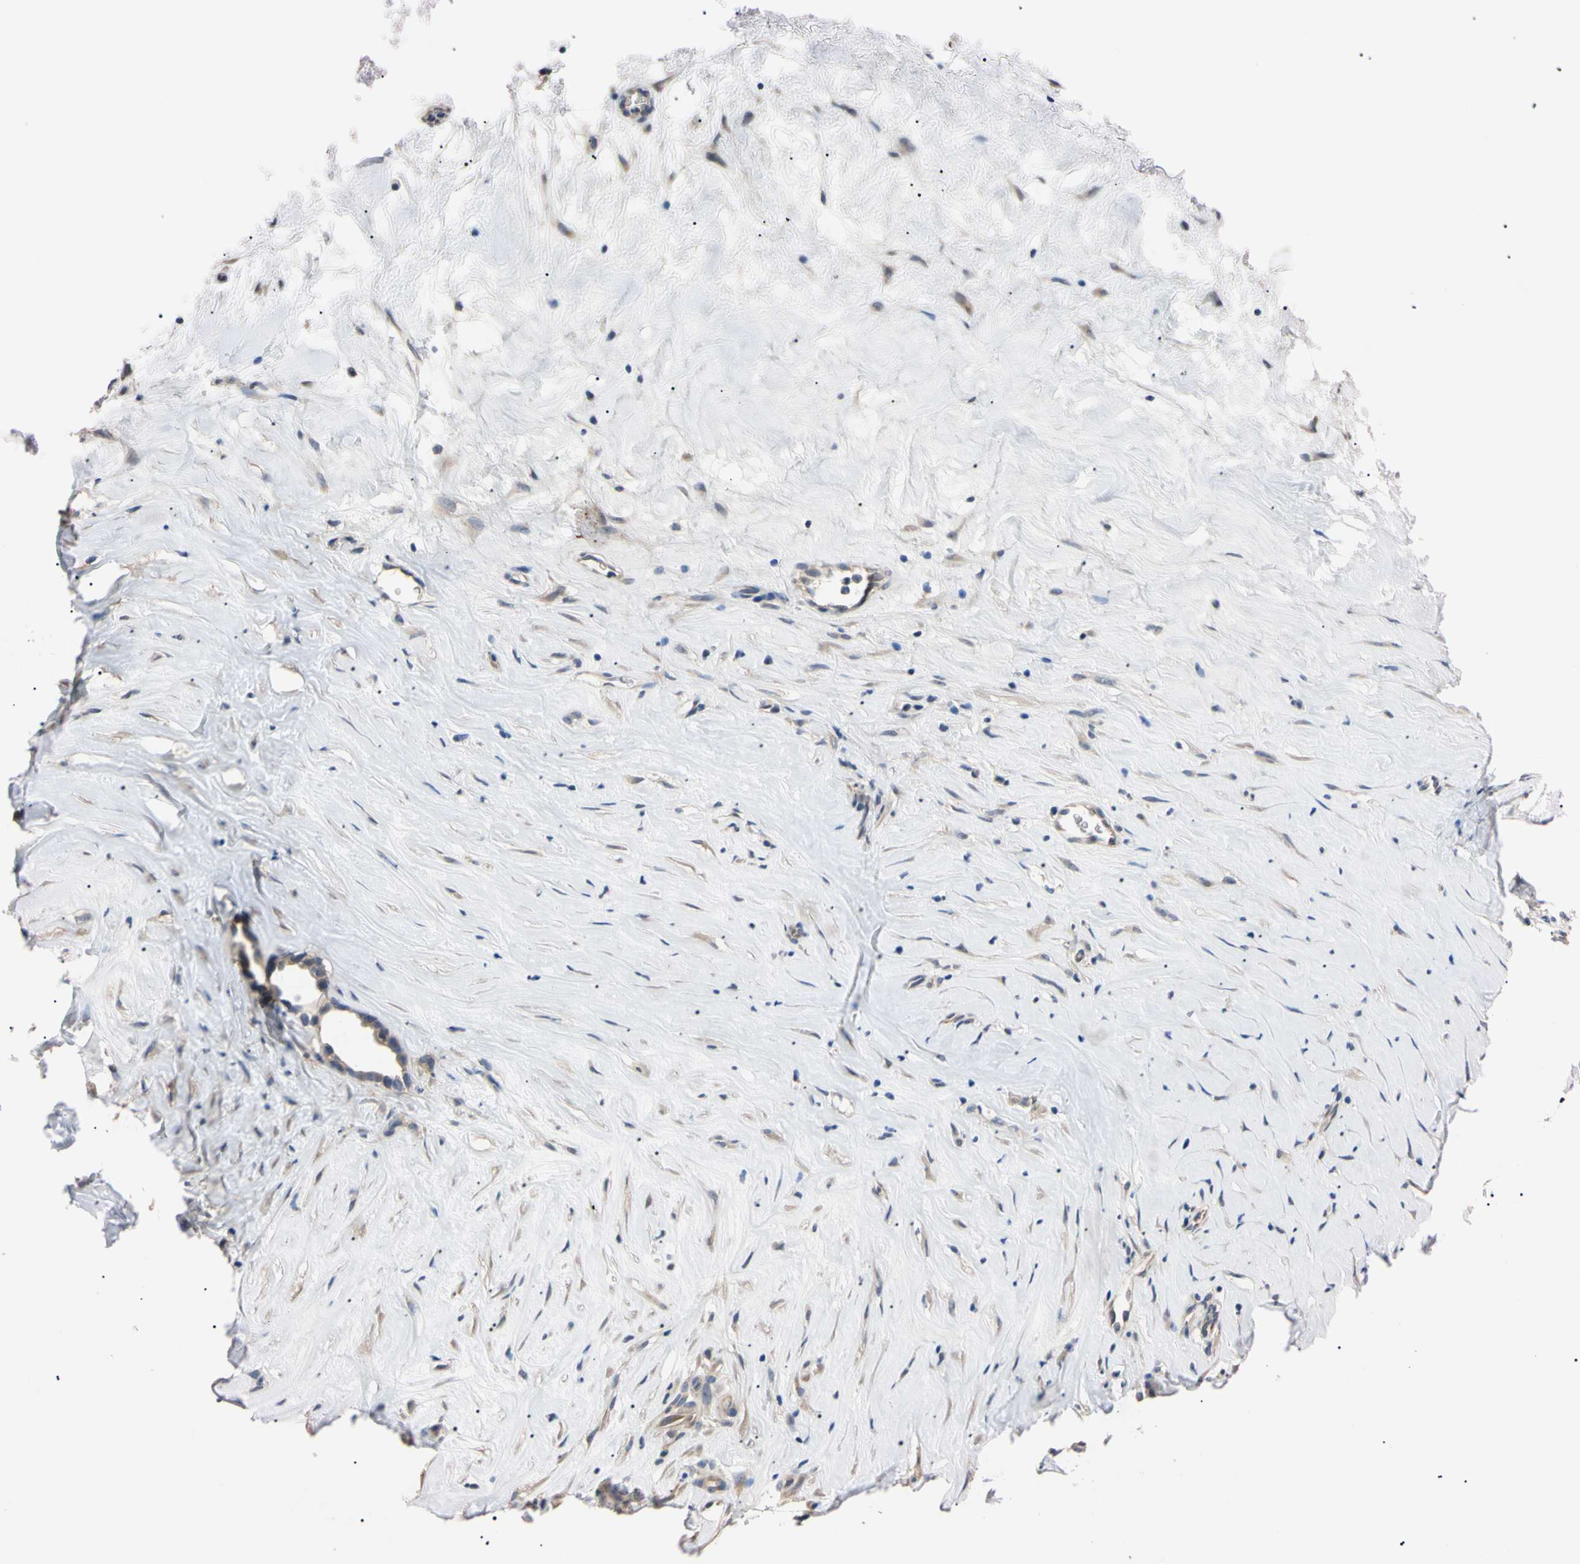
{"staining": {"intensity": "weak", "quantity": ">75%", "location": "cytoplasmic/membranous"}, "tissue": "liver cancer", "cell_type": "Tumor cells", "image_type": "cancer", "snomed": [{"axis": "morphology", "description": "Cholangiocarcinoma"}, {"axis": "topography", "description": "Liver"}], "caption": "This micrograph exhibits immunohistochemistry staining of liver cholangiocarcinoma, with low weak cytoplasmic/membranous expression in approximately >75% of tumor cells.", "gene": "RARS1", "patient": {"sex": "female", "age": 65}}